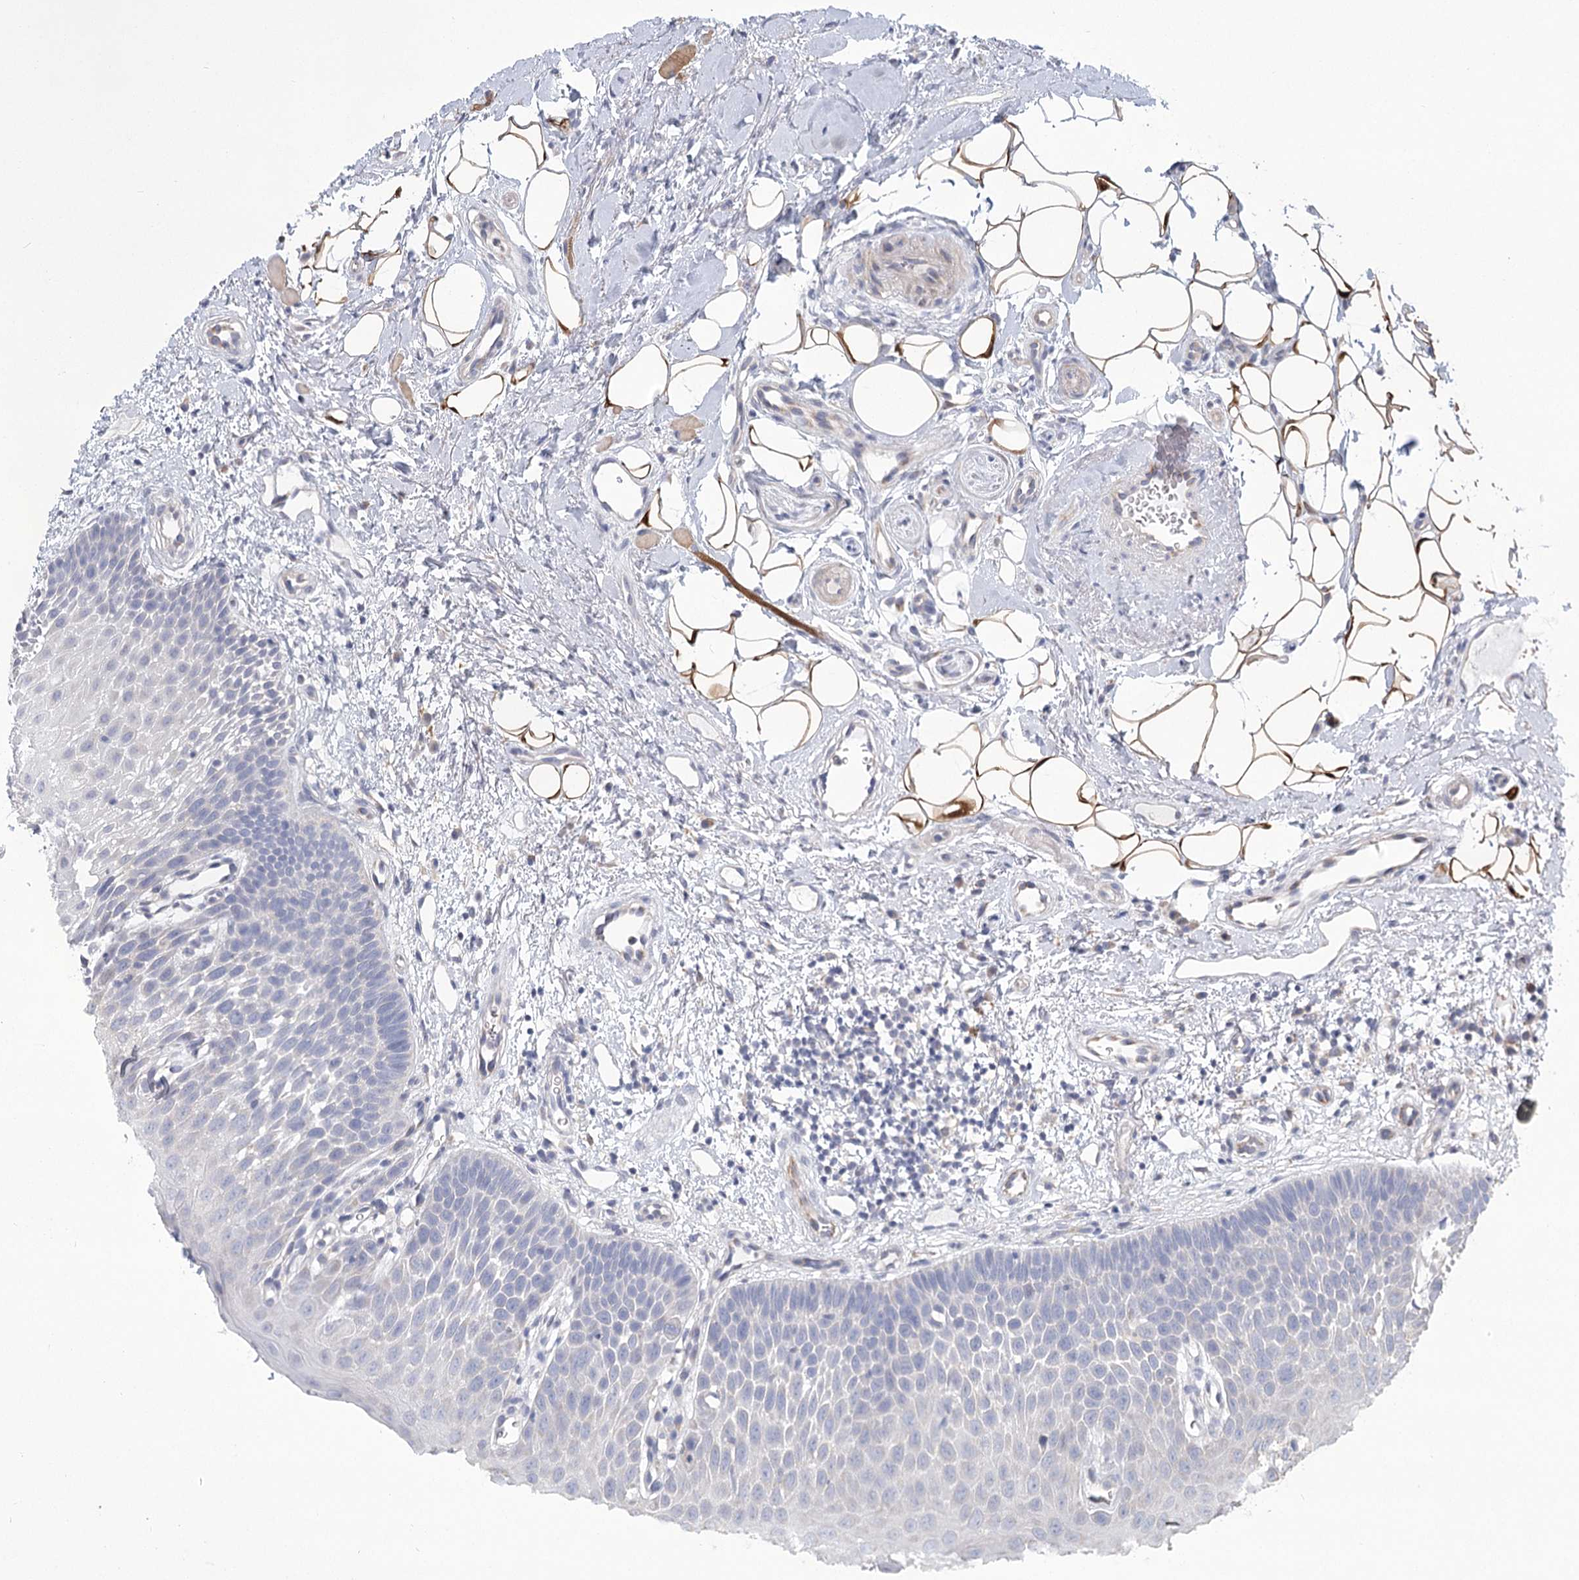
{"staining": {"intensity": "negative", "quantity": "none", "location": "none"}, "tissue": "oral mucosa", "cell_type": "Squamous epithelial cells", "image_type": "normal", "snomed": [{"axis": "morphology", "description": "No evidence of malignacy"}, {"axis": "topography", "description": "Oral tissue"}, {"axis": "topography", "description": "Head-Neck"}], "caption": "Oral mucosa stained for a protein using IHC reveals no positivity squamous epithelial cells.", "gene": "CNTLN", "patient": {"sex": "male", "age": 68}}